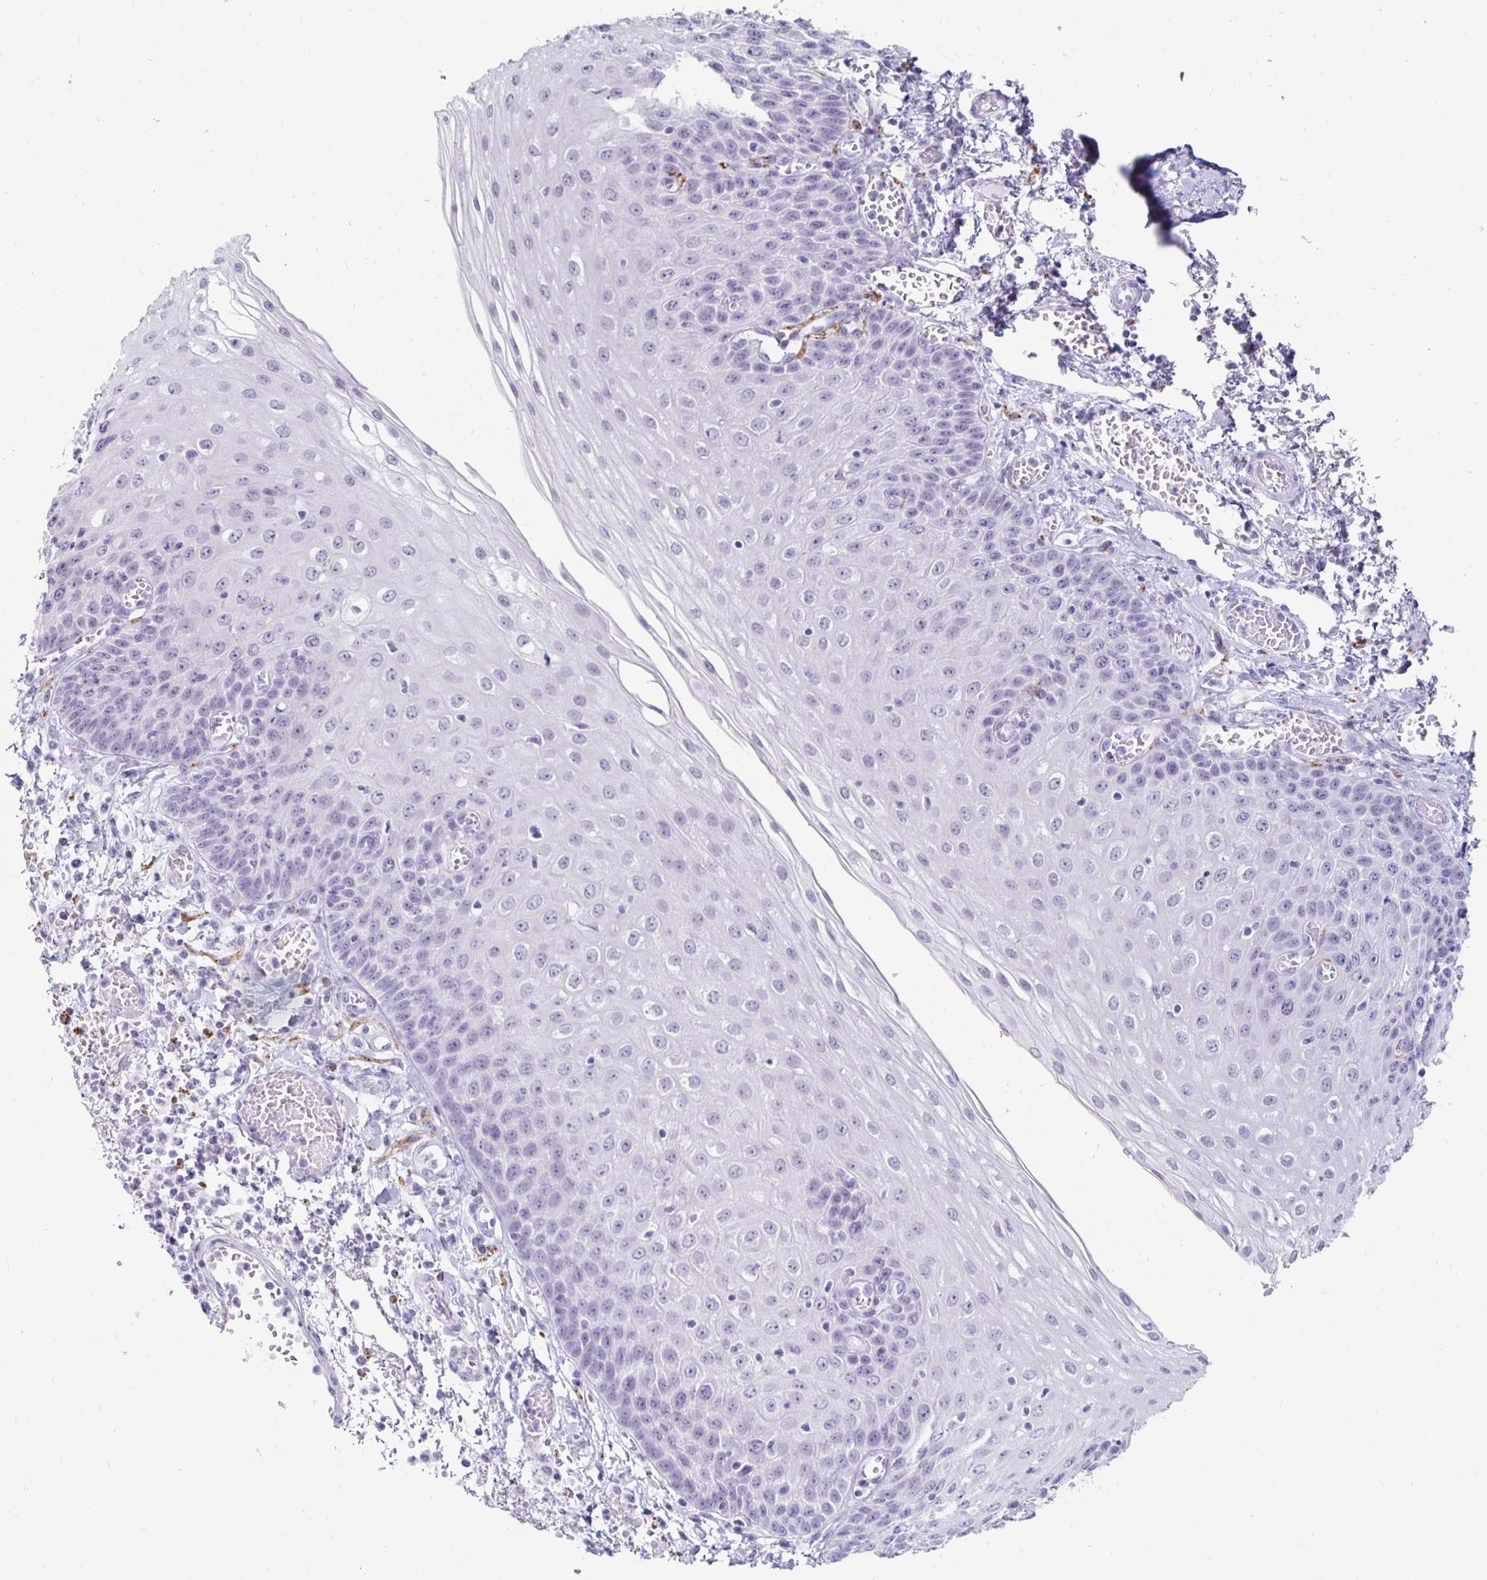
{"staining": {"intensity": "negative", "quantity": "none", "location": "none"}, "tissue": "esophagus", "cell_type": "Squamous epithelial cells", "image_type": "normal", "snomed": [{"axis": "morphology", "description": "Normal tissue, NOS"}, {"axis": "morphology", "description": "Adenocarcinoma, NOS"}, {"axis": "topography", "description": "Esophagus"}], "caption": "Immunohistochemistry photomicrograph of unremarkable esophagus stained for a protein (brown), which displays no expression in squamous epithelial cells.", "gene": "KCNQ2", "patient": {"sex": "male", "age": 81}}